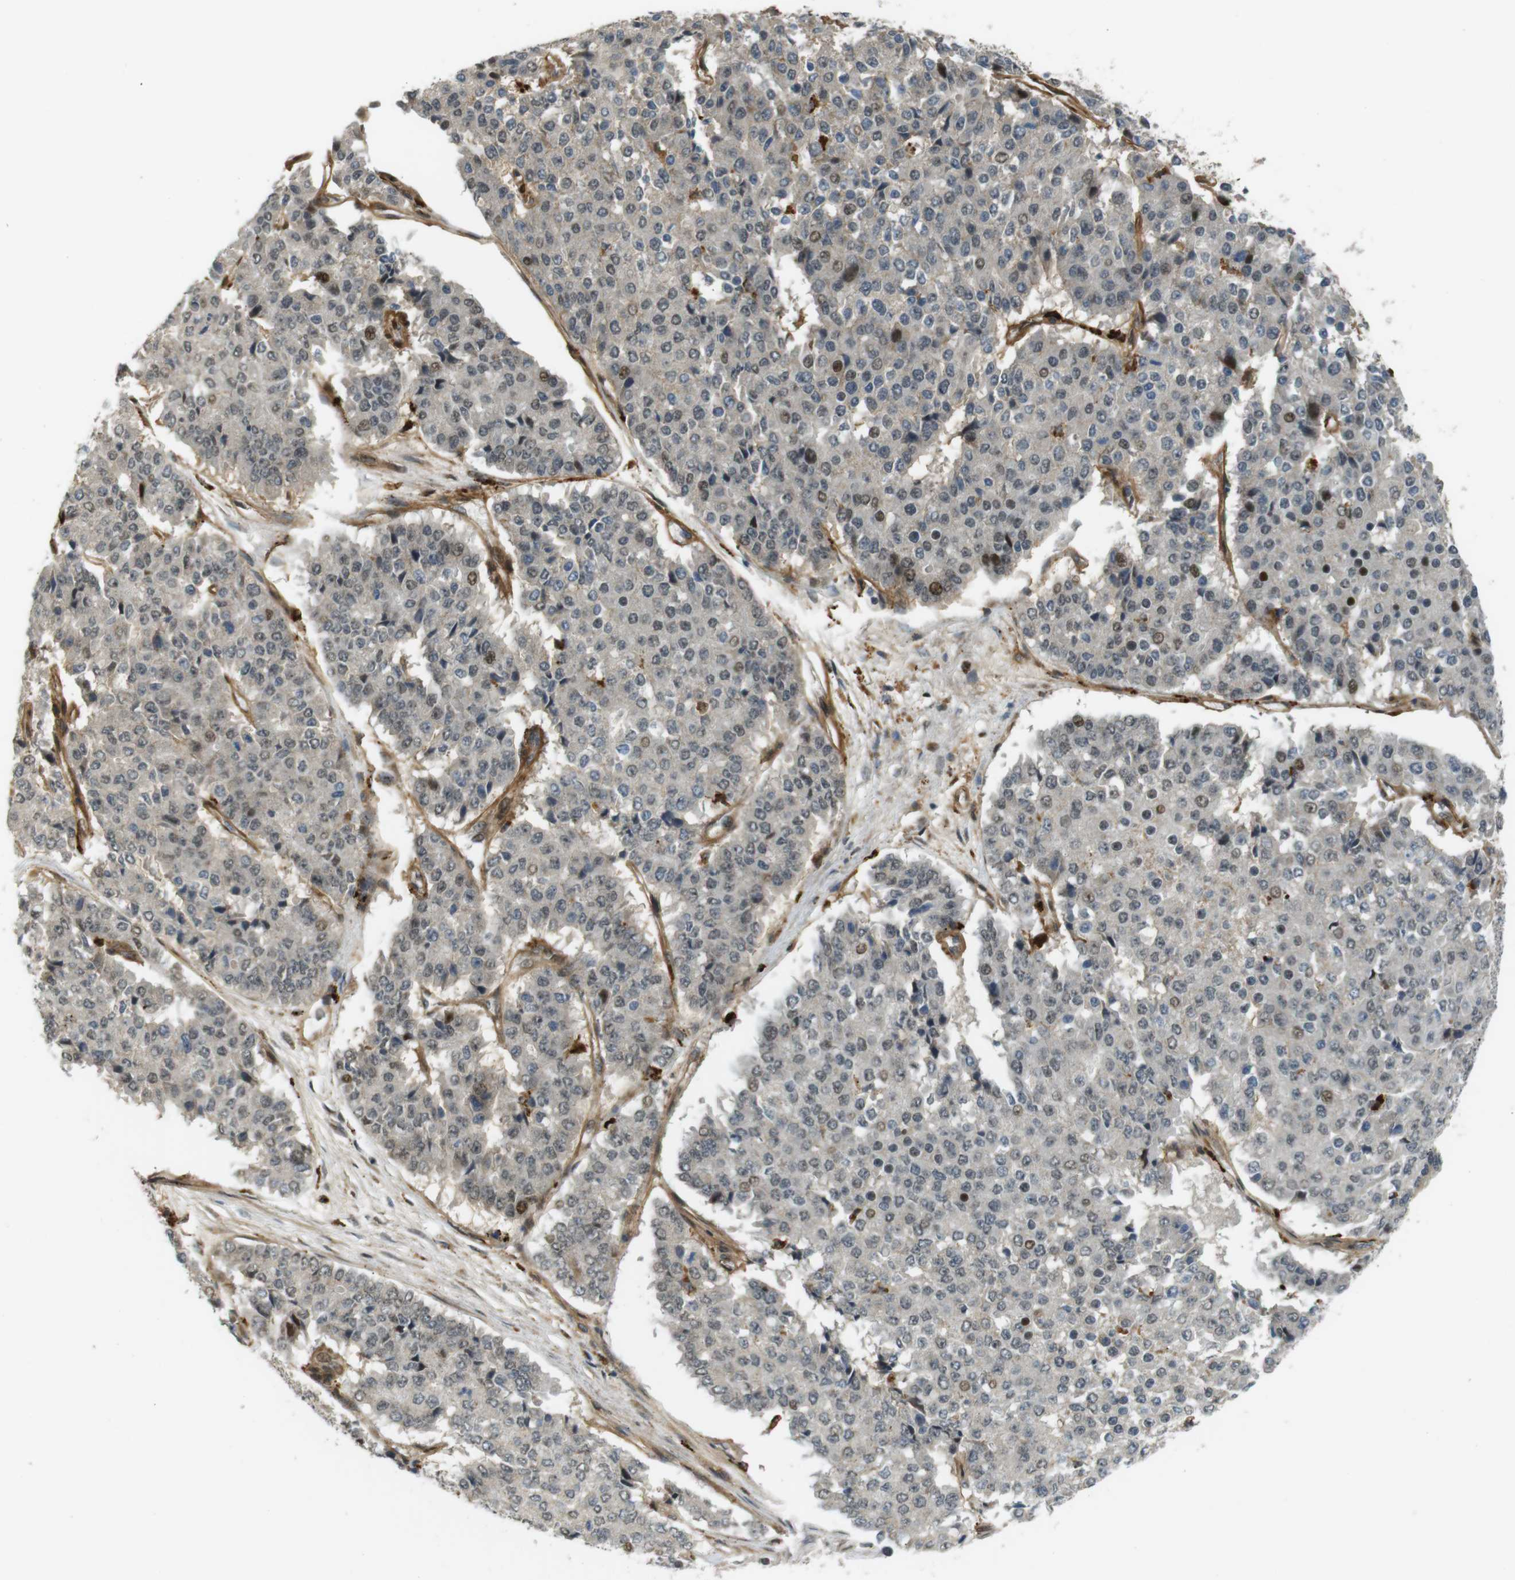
{"staining": {"intensity": "weak", "quantity": "<25%", "location": "nuclear"}, "tissue": "pancreatic cancer", "cell_type": "Tumor cells", "image_type": "cancer", "snomed": [{"axis": "morphology", "description": "Adenocarcinoma, NOS"}, {"axis": "topography", "description": "Pancreas"}], "caption": "High magnification brightfield microscopy of adenocarcinoma (pancreatic) stained with DAB (3,3'-diaminobenzidine) (brown) and counterstained with hematoxylin (blue): tumor cells show no significant staining.", "gene": "TSPAN9", "patient": {"sex": "male", "age": 50}}